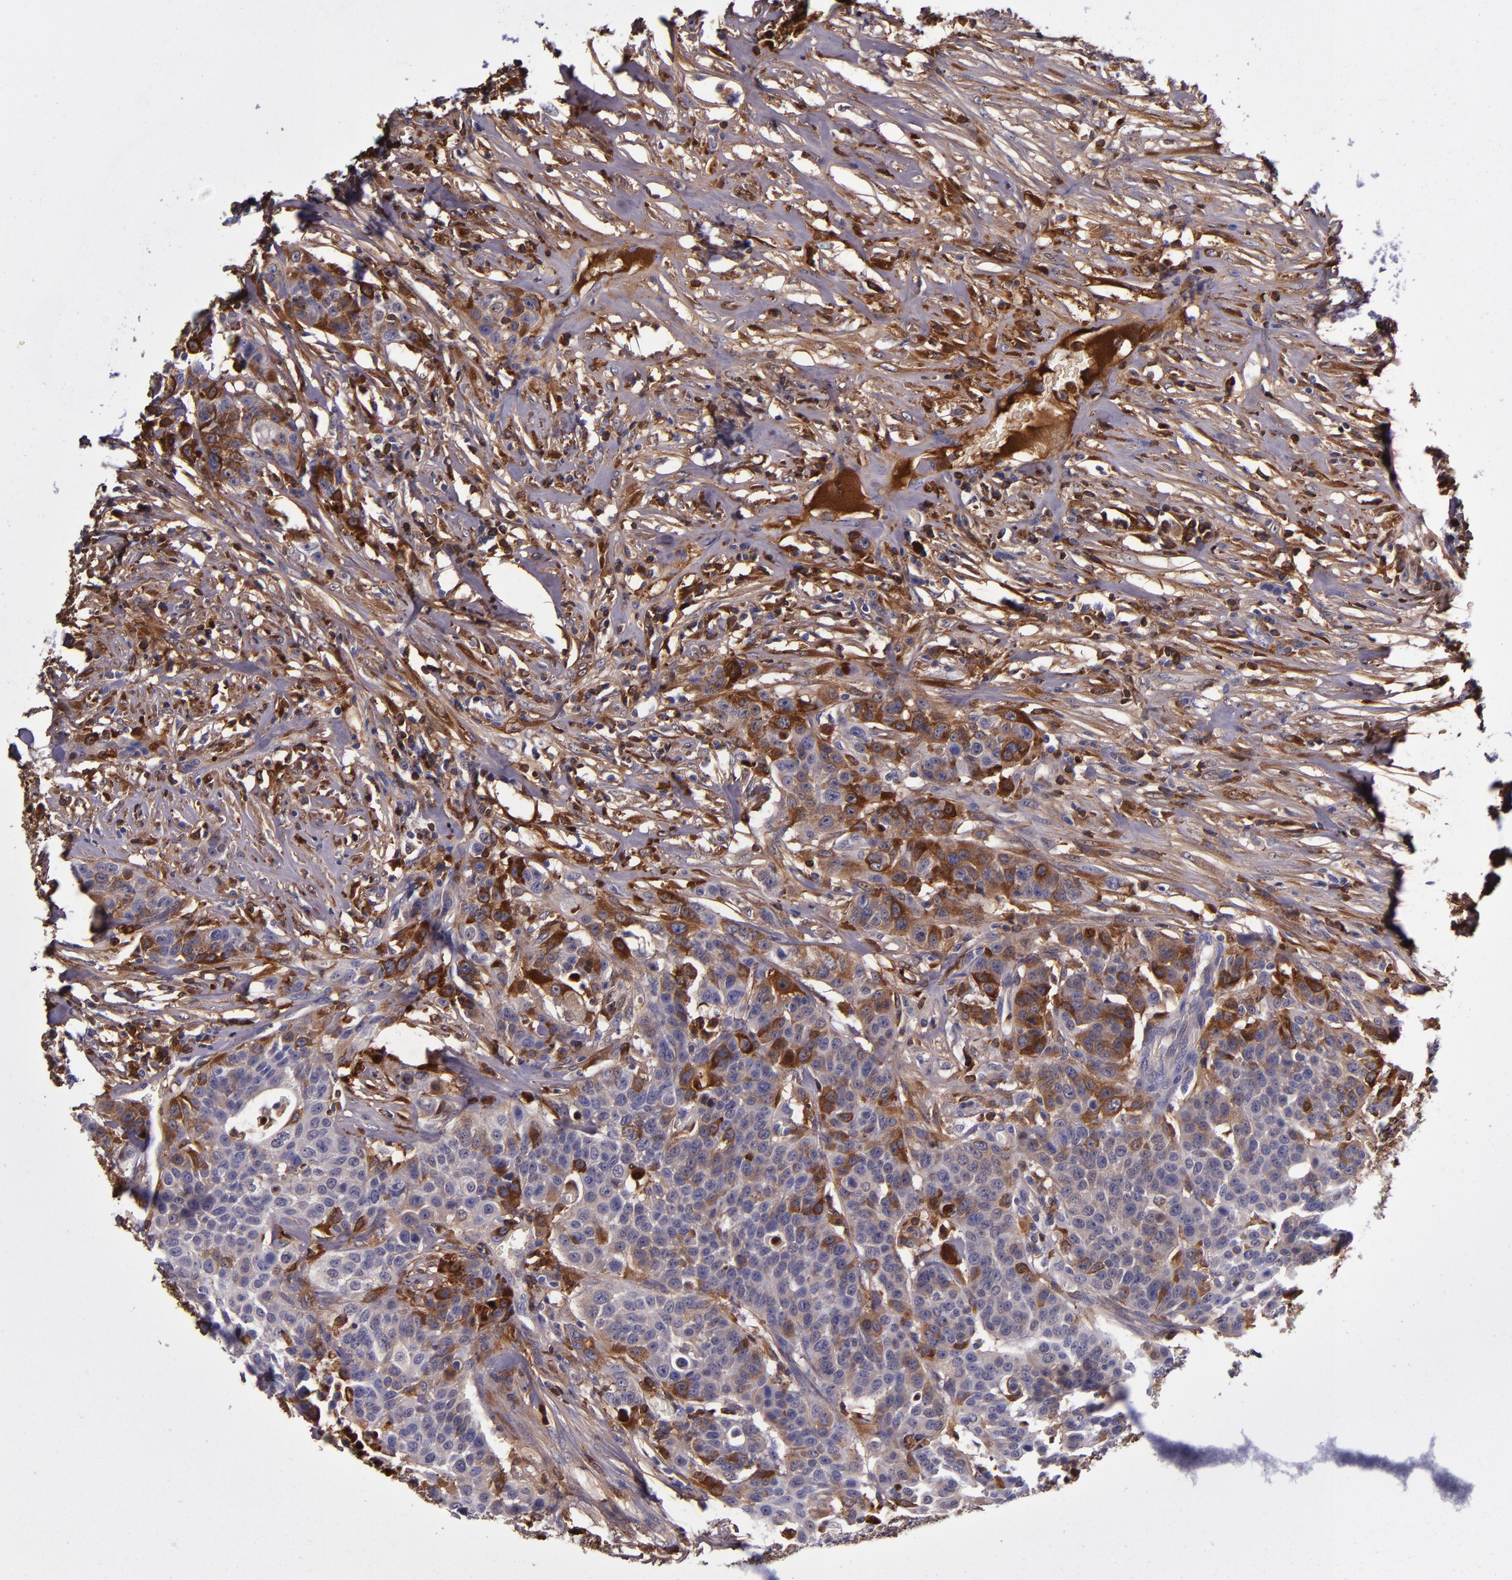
{"staining": {"intensity": "moderate", "quantity": "<25%", "location": "cytoplasmic/membranous"}, "tissue": "urothelial cancer", "cell_type": "Tumor cells", "image_type": "cancer", "snomed": [{"axis": "morphology", "description": "Urothelial carcinoma, High grade"}, {"axis": "topography", "description": "Urinary bladder"}], "caption": "High-grade urothelial carcinoma was stained to show a protein in brown. There is low levels of moderate cytoplasmic/membranous expression in approximately <25% of tumor cells.", "gene": "CLEC3B", "patient": {"sex": "male", "age": 74}}